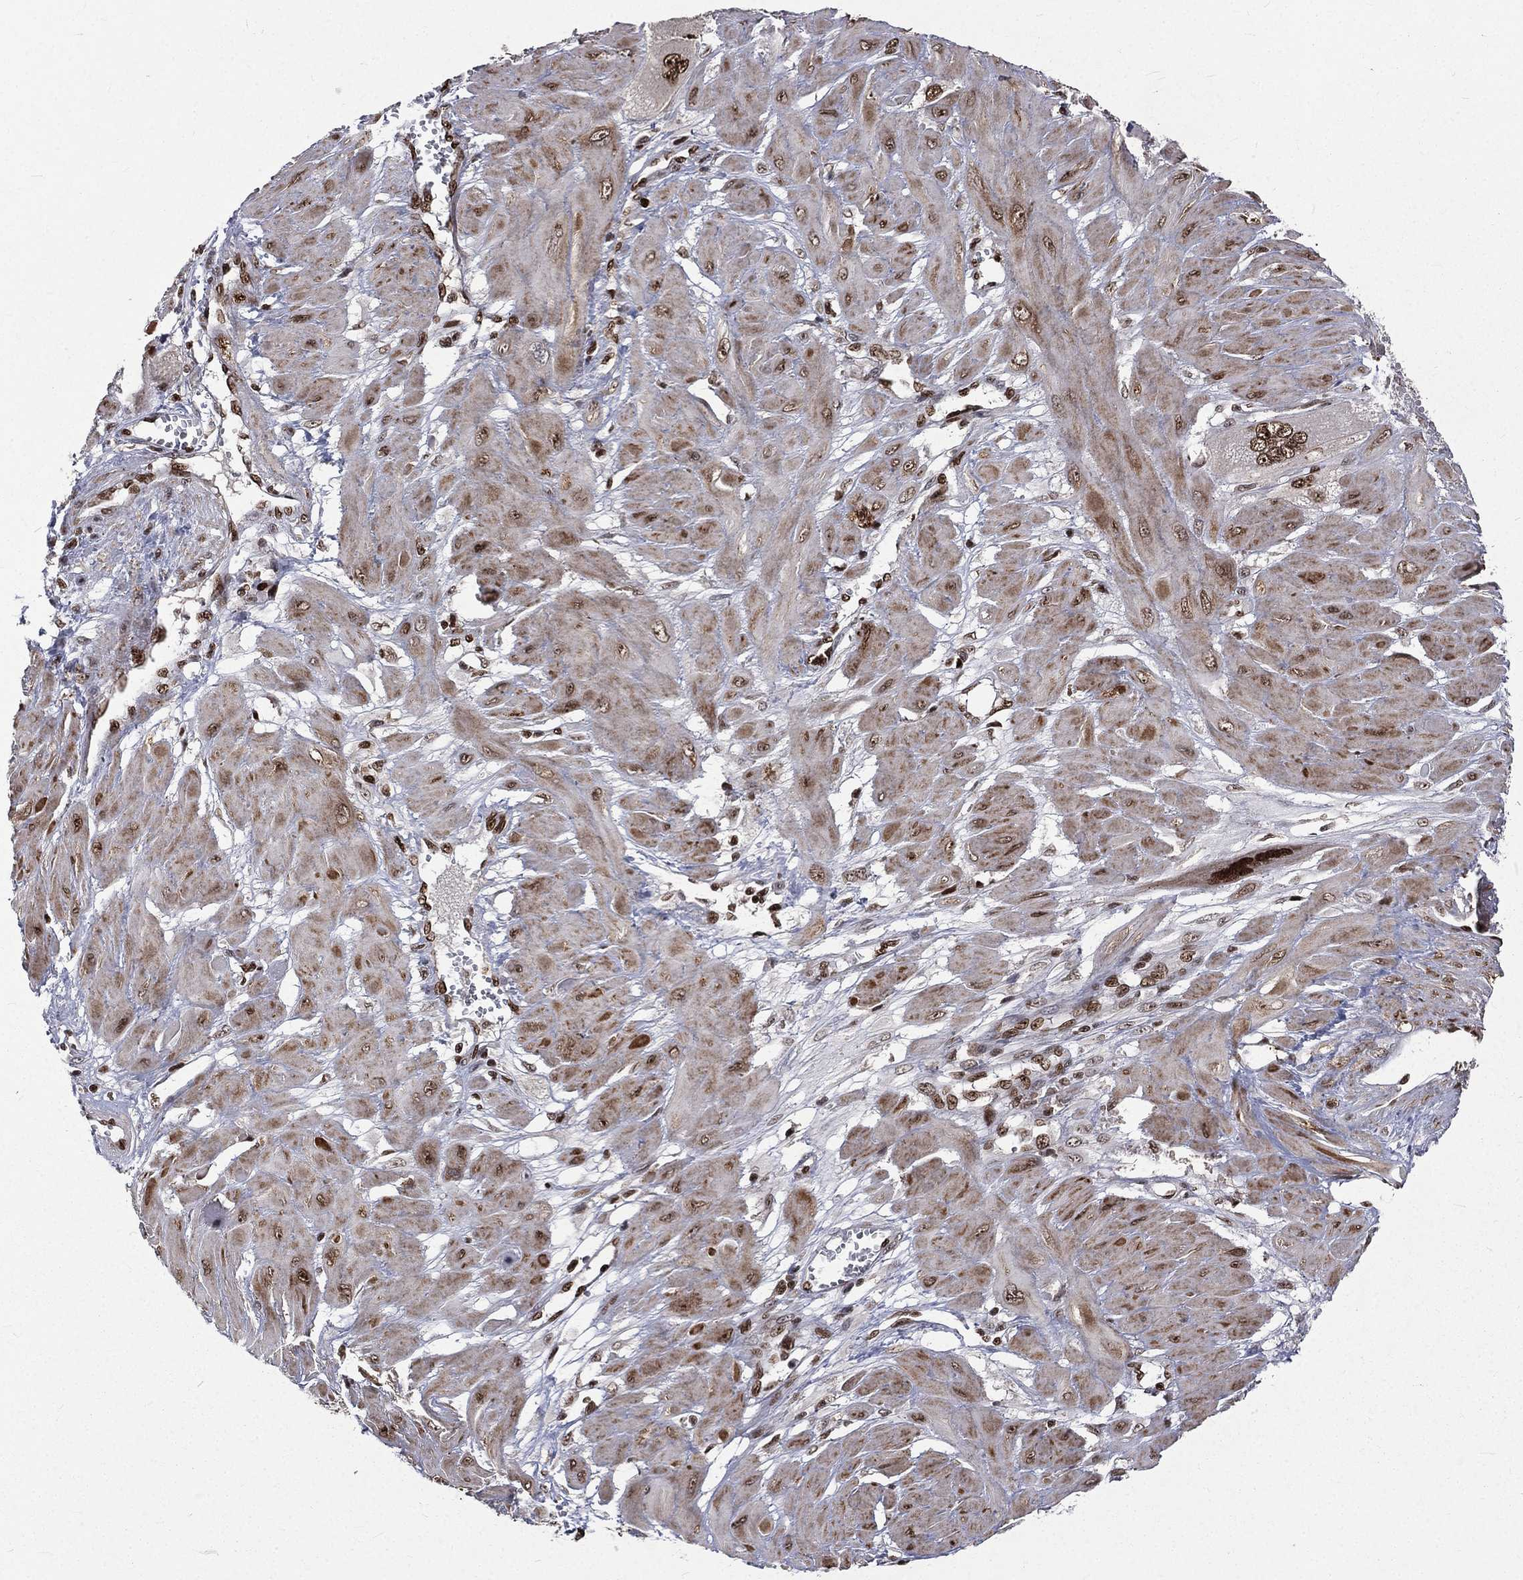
{"staining": {"intensity": "strong", "quantity": "25%-75%", "location": "nuclear"}, "tissue": "cervical cancer", "cell_type": "Tumor cells", "image_type": "cancer", "snomed": [{"axis": "morphology", "description": "Squamous cell carcinoma, NOS"}, {"axis": "topography", "description": "Cervix"}], "caption": "Immunohistochemistry staining of cervical cancer (squamous cell carcinoma), which exhibits high levels of strong nuclear positivity in approximately 25%-75% of tumor cells indicating strong nuclear protein expression. The staining was performed using DAB (3,3'-diaminobenzidine) (brown) for protein detection and nuclei were counterstained in hematoxylin (blue).", "gene": "POLB", "patient": {"sex": "female", "age": 34}}